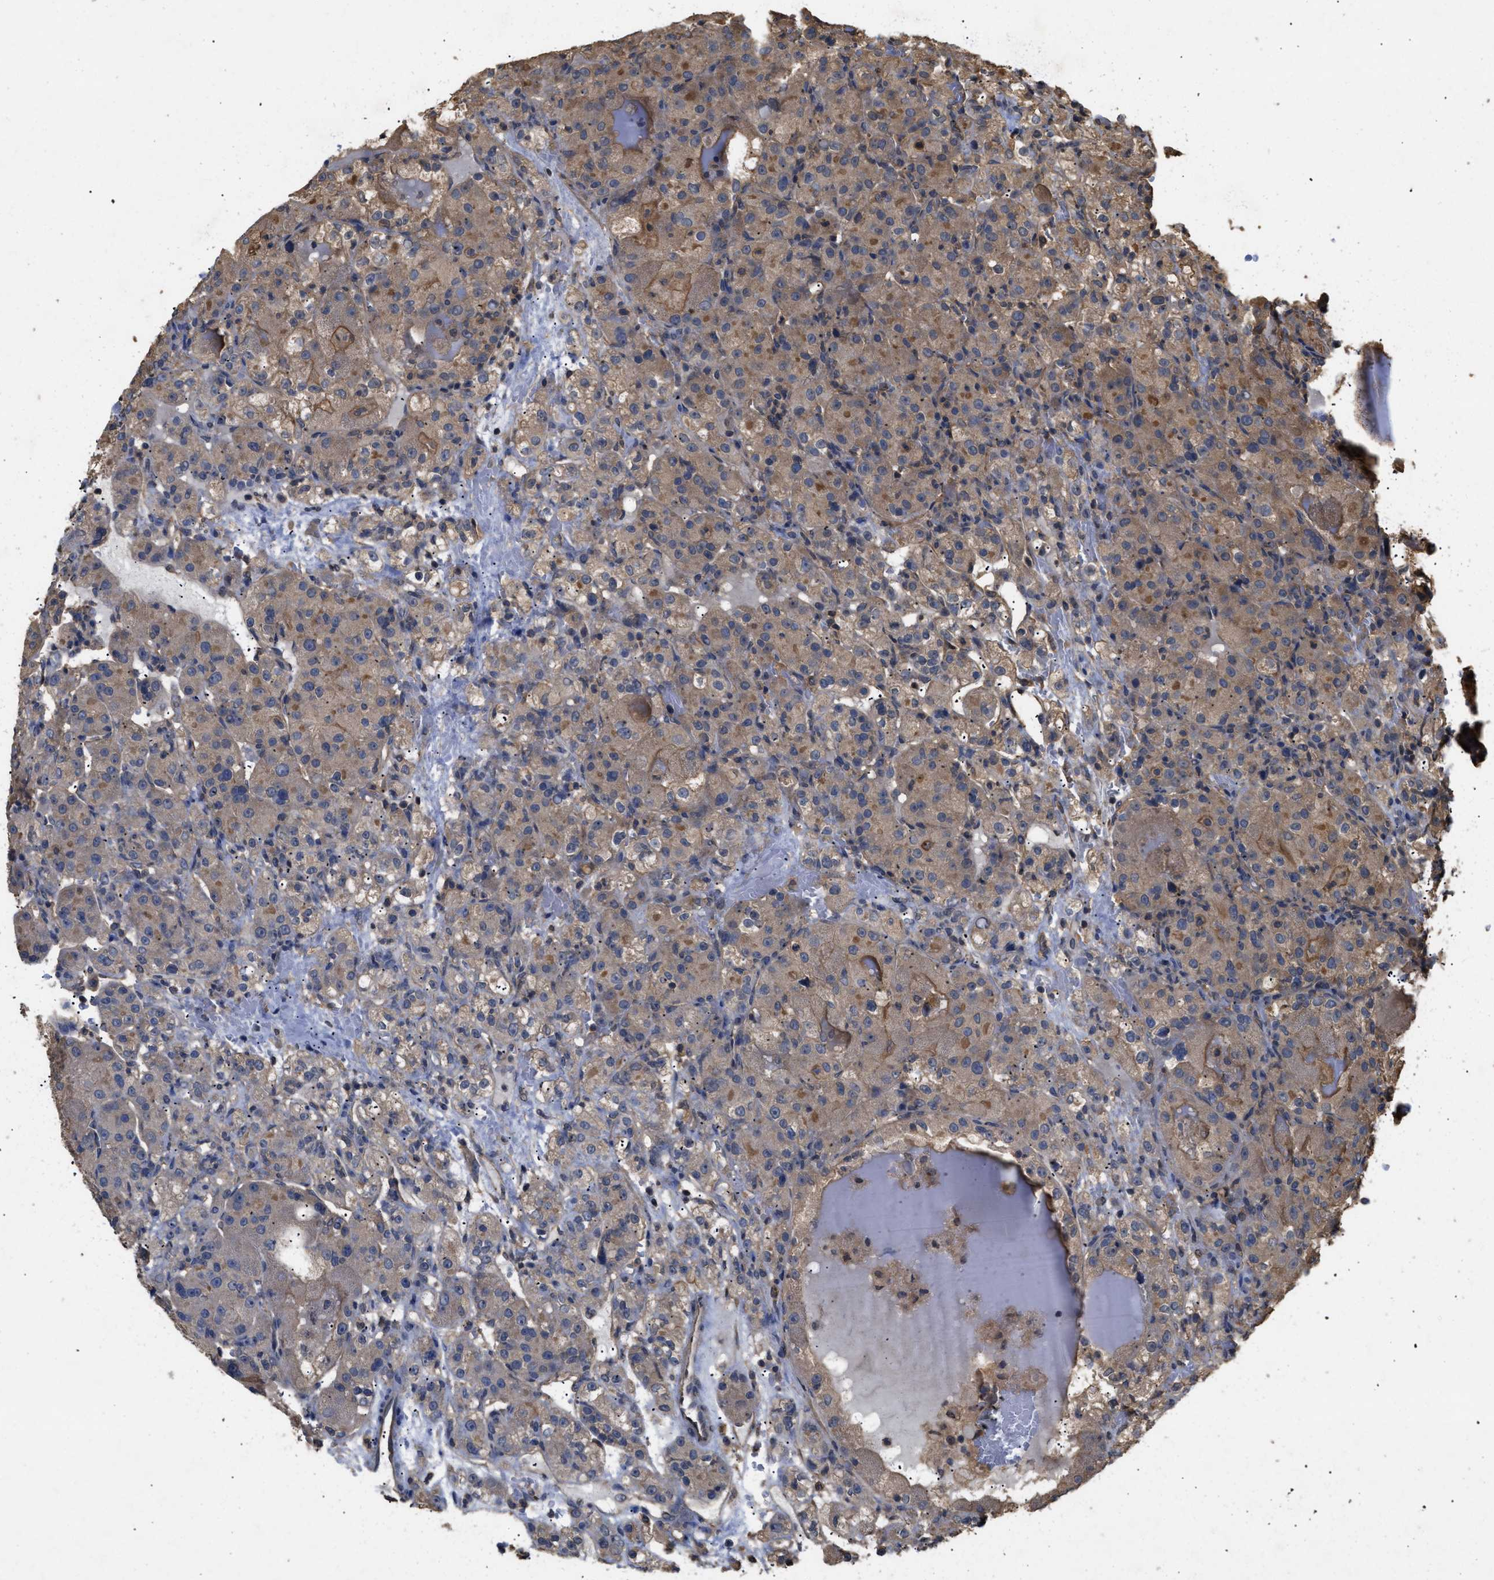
{"staining": {"intensity": "weak", "quantity": ">75%", "location": "cytoplasmic/membranous"}, "tissue": "renal cancer", "cell_type": "Tumor cells", "image_type": "cancer", "snomed": [{"axis": "morphology", "description": "Normal tissue, NOS"}, {"axis": "morphology", "description": "Adenocarcinoma, NOS"}, {"axis": "topography", "description": "Kidney"}], "caption": "Immunohistochemistry (IHC) (DAB) staining of adenocarcinoma (renal) reveals weak cytoplasmic/membranous protein positivity in approximately >75% of tumor cells.", "gene": "CALM1", "patient": {"sex": "male", "age": 61}}